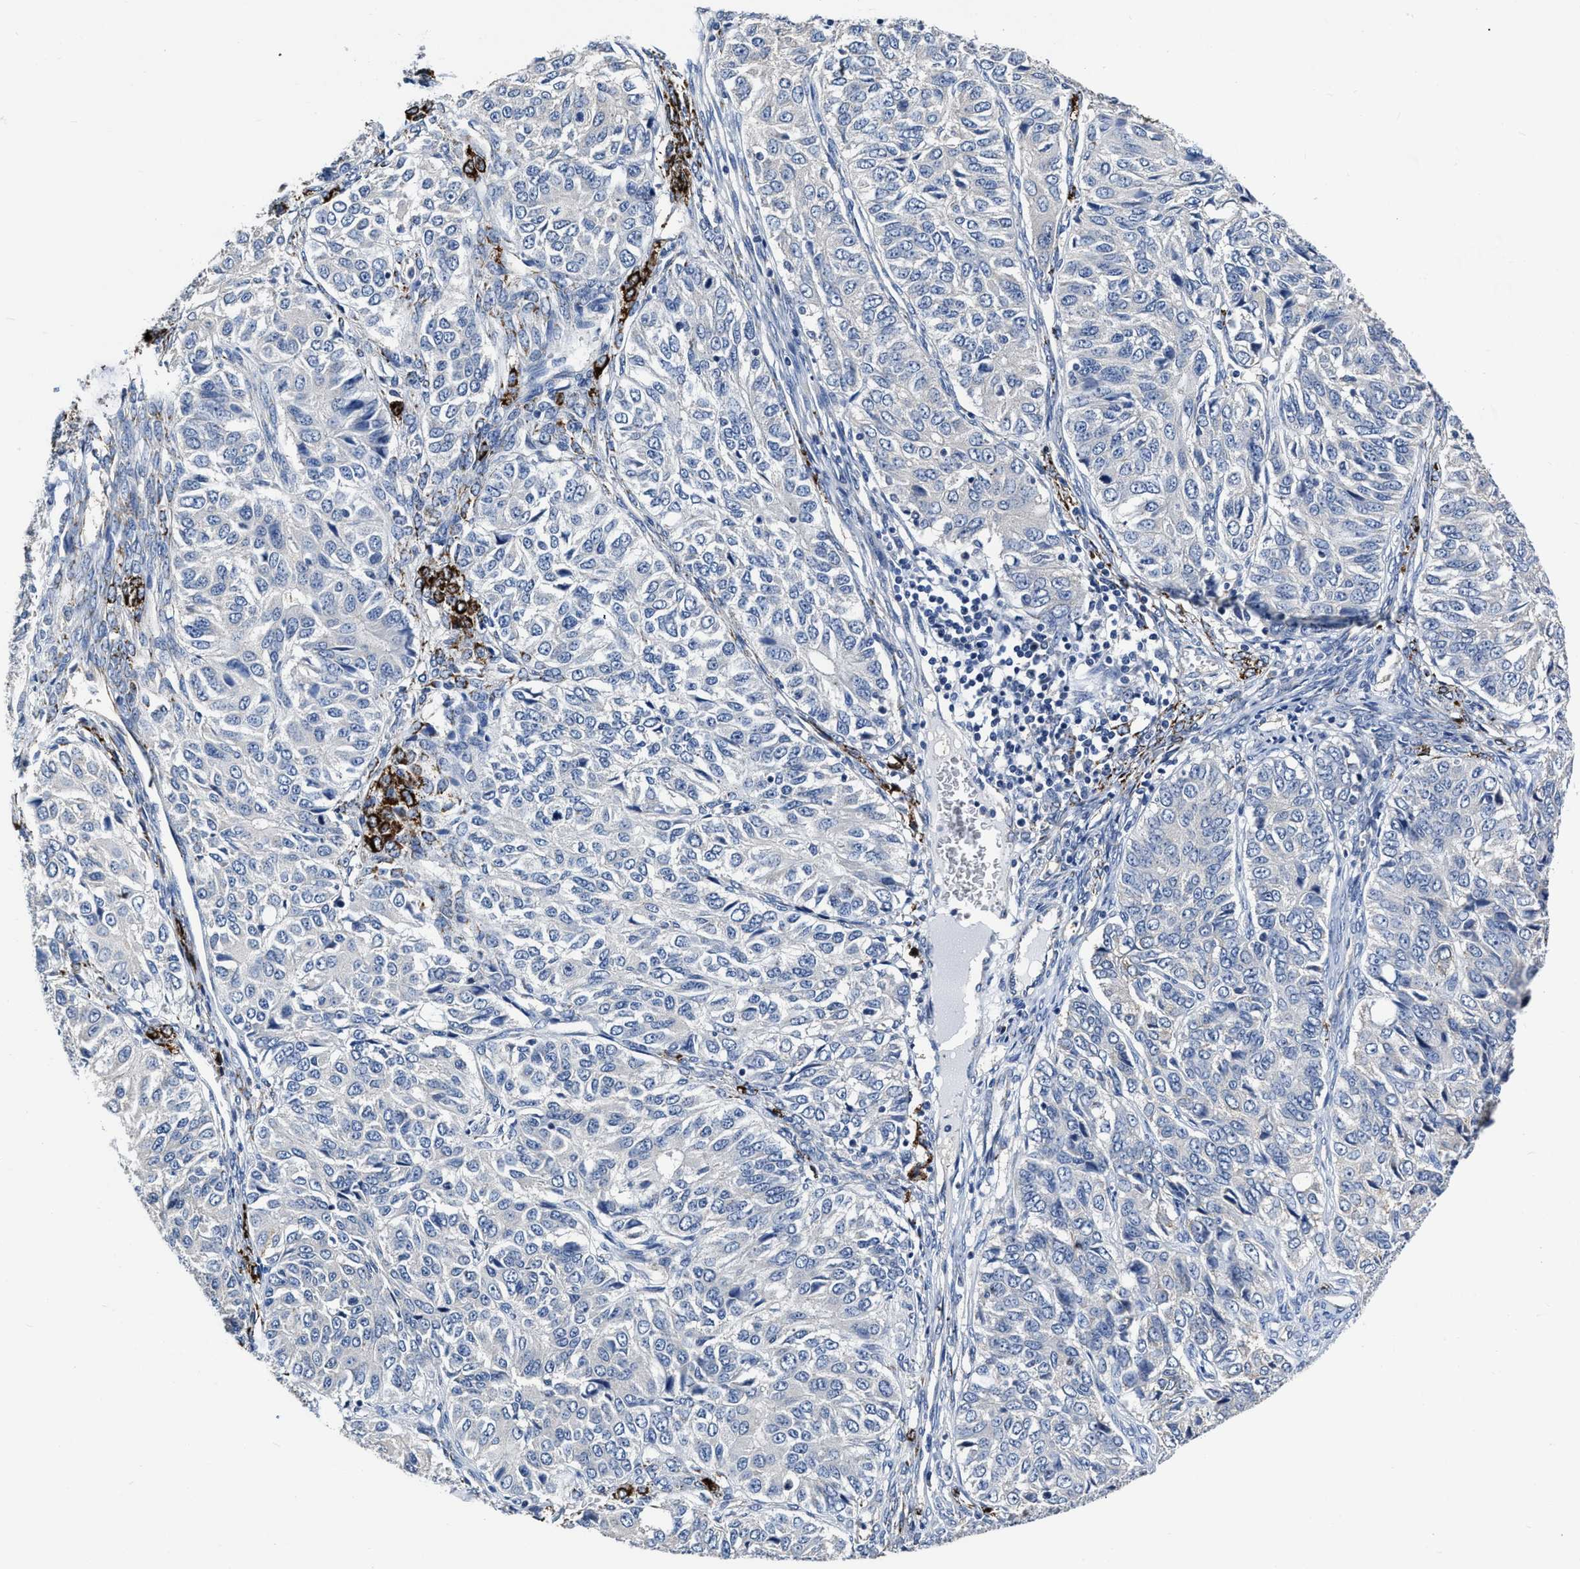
{"staining": {"intensity": "negative", "quantity": "none", "location": "none"}, "tissue": "ovarian cancer", "cell_type": "Tumor cells", "image_type": "cancer", "snomed": [{"axis": "morphology", "description": "Carcinoma, endometroid"}, {"axis": "topography", "description": "Ovary"}], "caption": "A high-resolution photomicrograph shows immunohistochemistry (IHC) staining of ovarian endometroid carcinoma, which exhibits no significant positivity in tumor cells.", "gene": "C22orf42", "patient": {"sex": "female", "age": 51}}